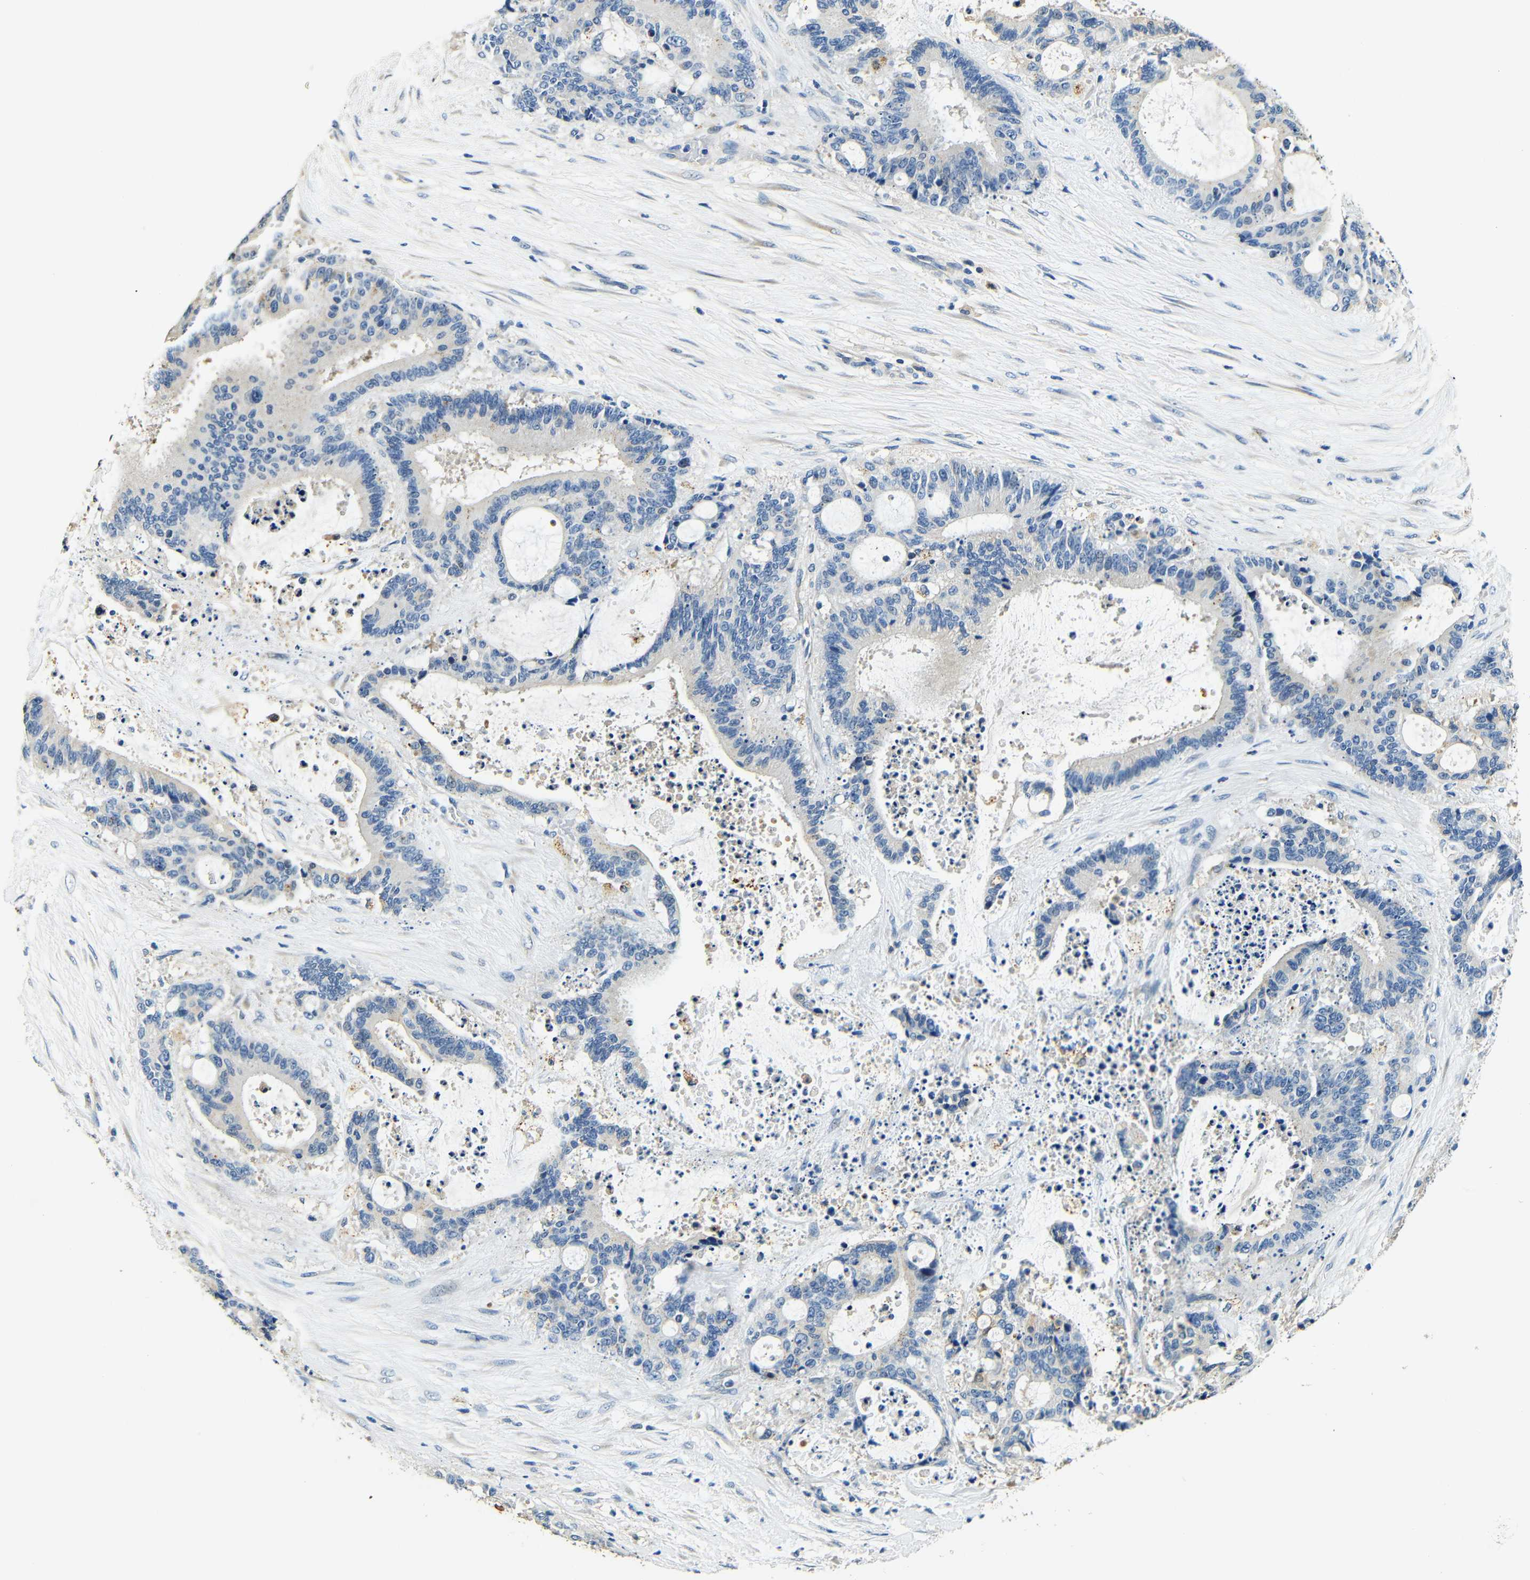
{"staining": {"intensity": "negative", "quantity": "none", "location": "none"}, "tissue": "liver cancer", "cell_type": "Tumor cells", "image_type": "cancer", "snomed": [{"axis": "morphology", "description": "Normal tissue, NOS"}, {"axis": "morphology", "description": "Cholangiocarcinoma"}, {"axis": "topography", "description": "Liver"}, {"axis": "topography", "description": "Peripheral nerve tissue"}], "caption": "Liver cancer (cholangiocarcinoma) stained for a protein using IHC shows no expression tumor cells.", "gene": "FMO5", "patient": {"sex": "female", "age": 73}}